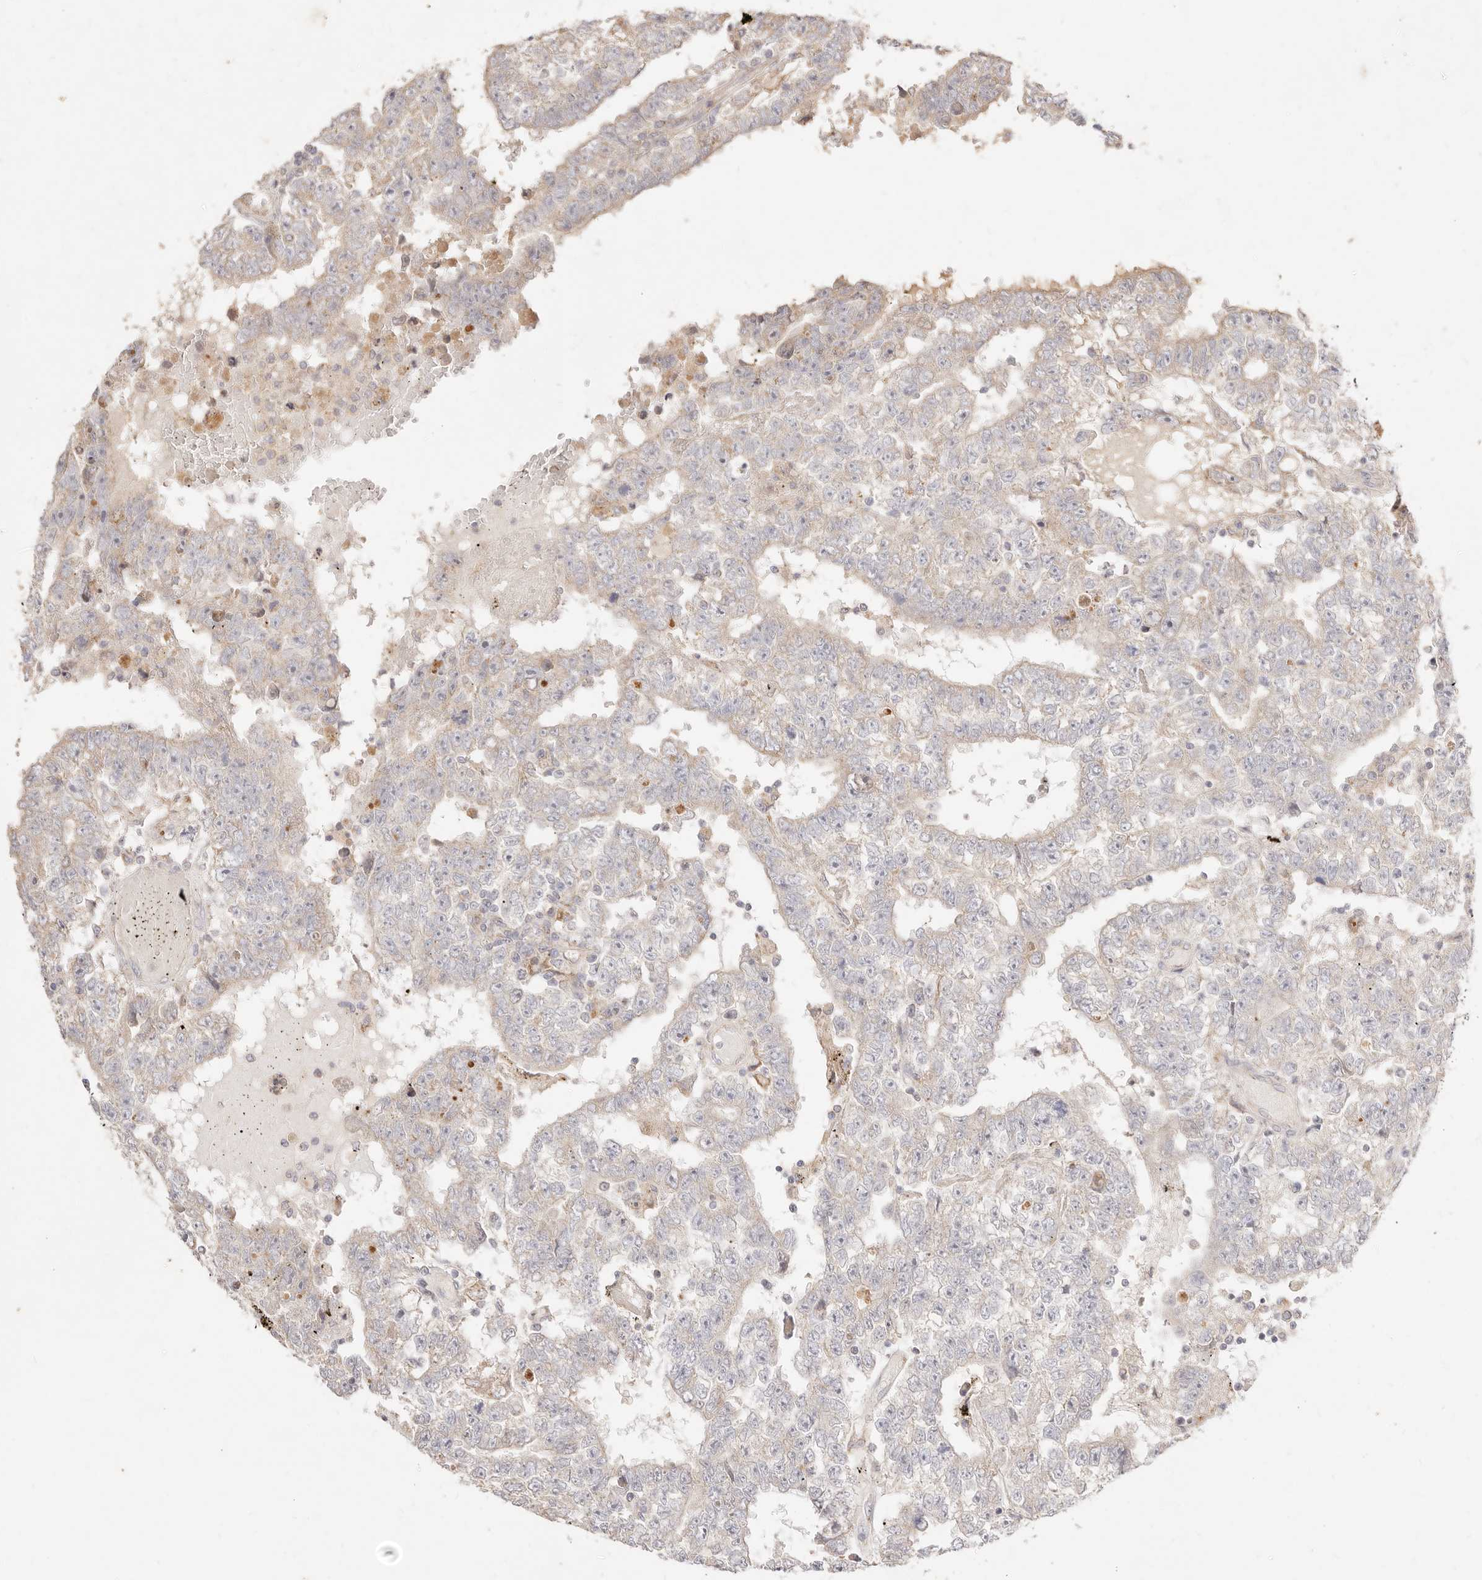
{"staining": {"intensity": "weak", "quantity": "<25%", "location": "cytoplasmic/membranous"}, "tissue": "testis cancer", "cell_type": "Tumor cells", "image_type": "cancer", "snomed": [{"axis": "morphology", "description": "Carcinoma, Embryonal, NOS"}, {"axis": "topography", "description": "Testis"}], "caption": "Immunohistochemical staining of human testis cancer shows no significant staining in tumor cells. (Stains: DAB (3,3'-diaminobenzidine) immunohistochemistry (IHC) with hematoxylin counter stain, Microscopy: brightfield microscopy at high magnification).", "gene": "ACOX1", "patient": {"sex": "male", "age": 25}}